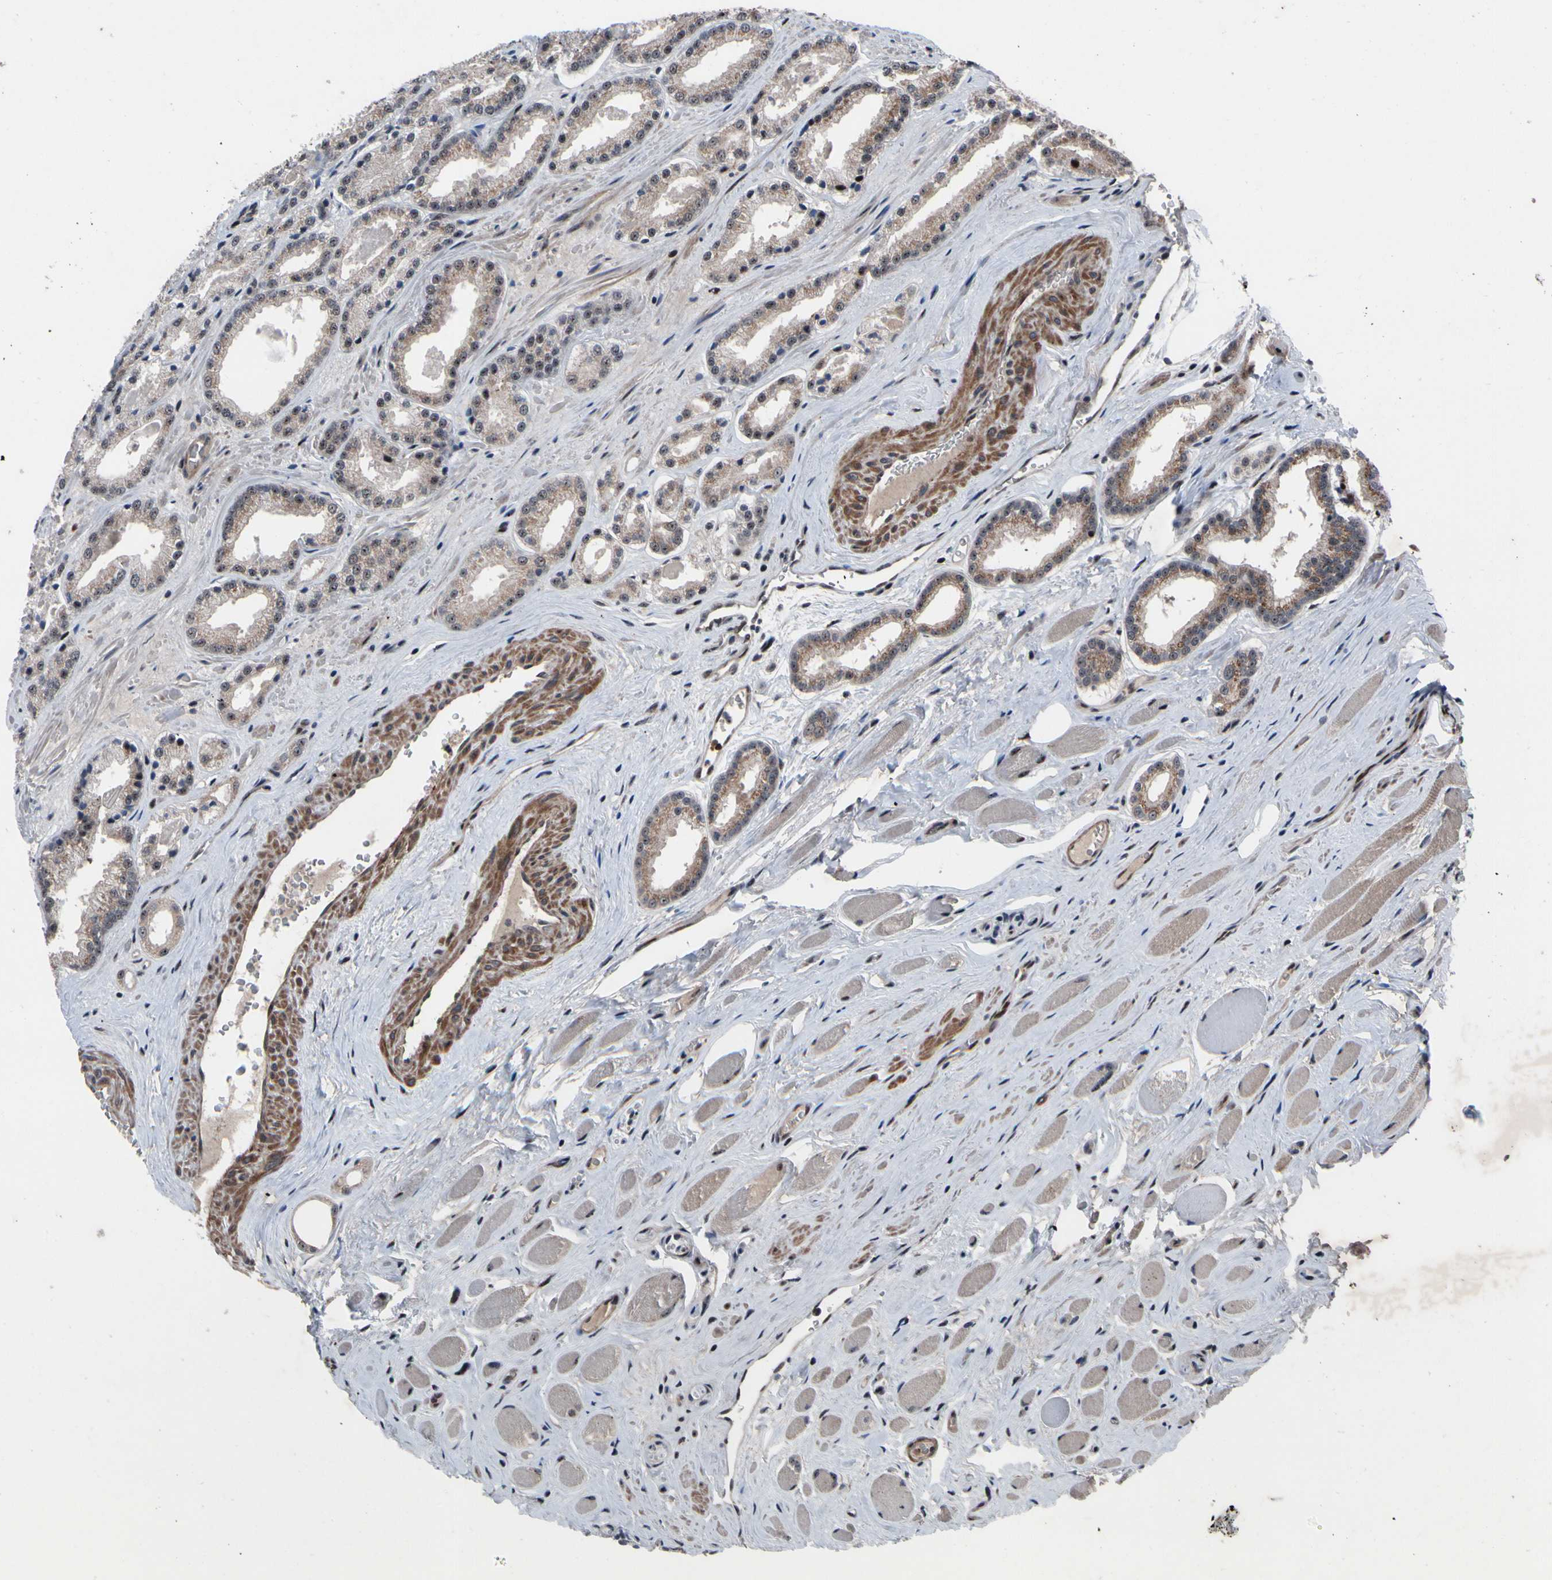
{"staining": {"intensity": "weak", "quantity": "25%-75%", "location": "cytoplasmic/membranous,nuclear"}, "tissue": "prostate cancer", "cell_type": "Tumor cells", "image_type": "cancer", "snomed": [{"axis": "morphology", "description": "Adenocarcinoma, Low grade"}, {"axis": "topography", "description": "Prostate"}], "caption": "Immunohistochemical staining of prostate cancer displays weak cytoplasmic/membranous and nuclear protein expression in about 25%-75% of tumor cells. The protein is shown in brown color, while the nuclei are stained blue.", "gene": "SOX7", "patient": {"sex": "male", "age": 59}}